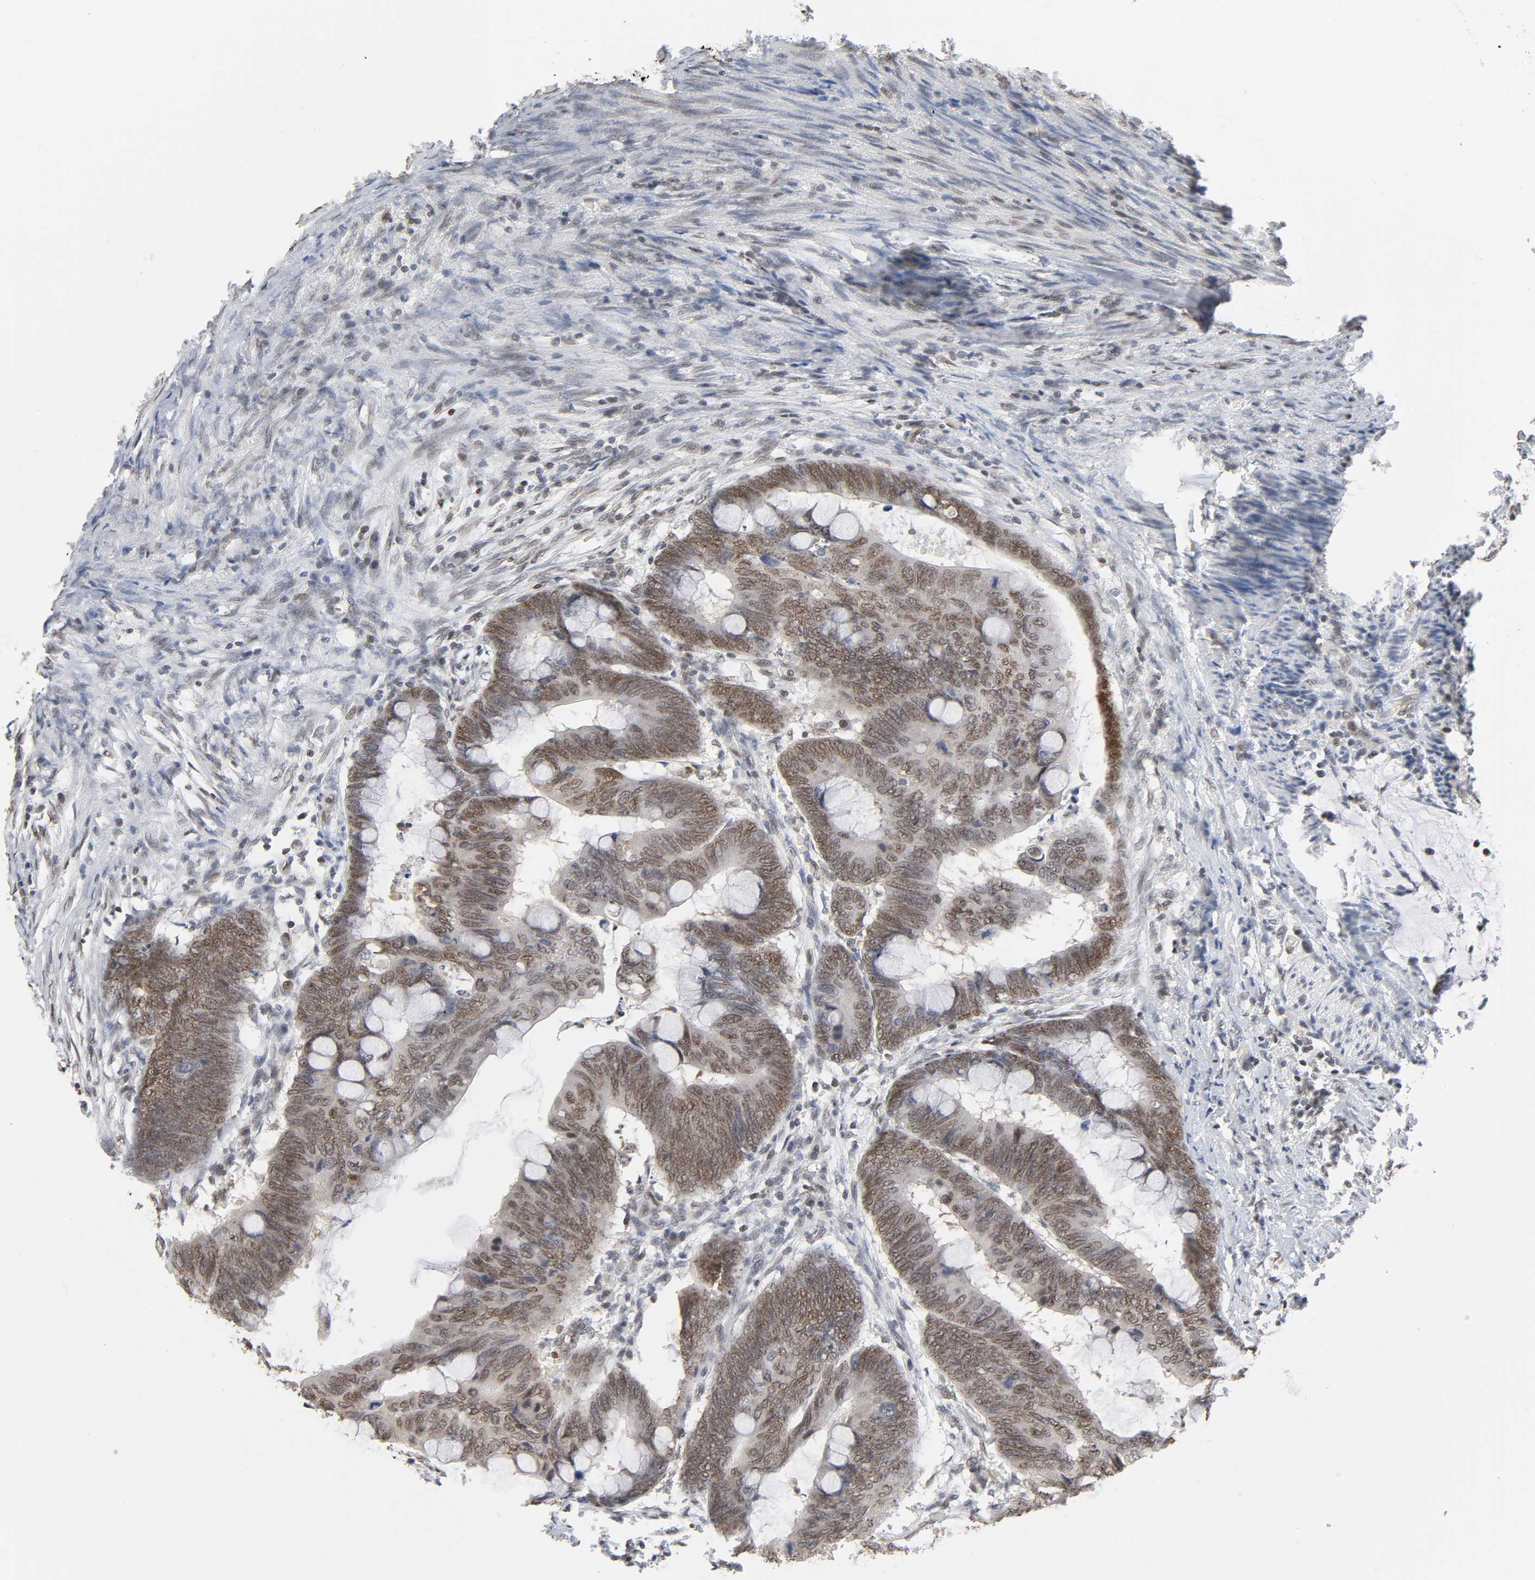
{"staining": {"intensity": "moderate", "quantity": ">75%", "location": "nuclear"}, "tissue": "colorectal cancer", "cell_type": "Tumor cells", "image_type": "cancer", "snomed": [{"axis": "morphology", "description": "Normal tissue, NOS"}, {"axis": "morphology", "description": "Adenocarcinoma, NOS"}, {"axis": "topography", "description": "Rectum"}, {"axis": "topography", "description": "Peripheral nerve tissue"}], "caption": "A micrograph of colorectal adenocarcinoma stained for a protein shows moderate nuclear brown staining in tumor cells.", "gene": "SUMO1", "patient": {"sex": "male", "age": 92}}